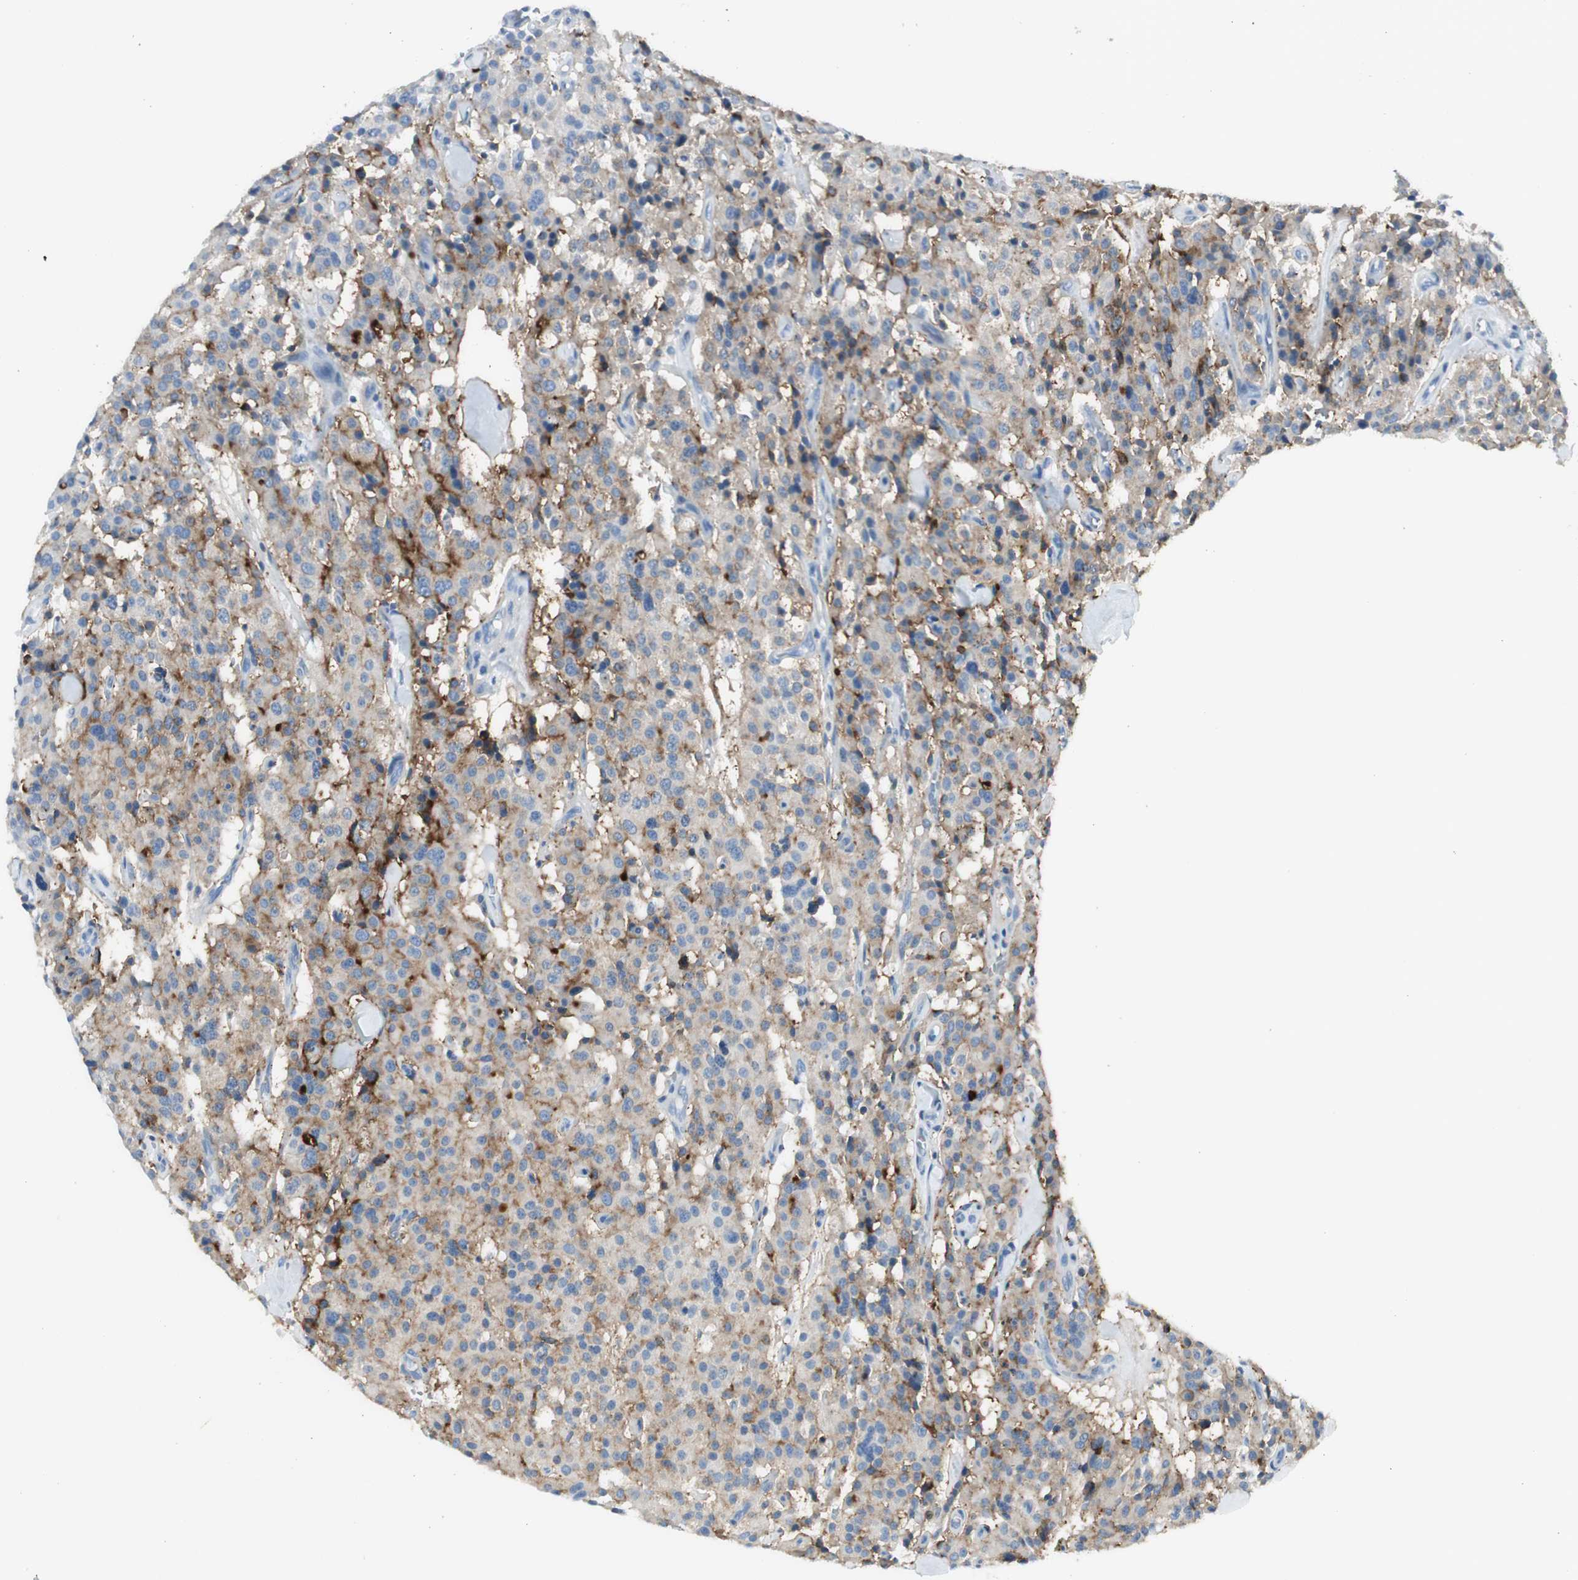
{"staining": {"intensity": "moderate", "quantity": "<25%", "location": "cytoplasmic/membranous"}, "tissue": "carcinoid", "cell_type": "Tumor cells", "image_type": "cancer", "snomed": [{"axis": "morphology", "description": "Carcinoid, malignant, NOS"}, {"axis": "topography", "description": "Lung"}], "caption": "Protein staining exhibits moderate cytoplasmic/membranous expression in about <25% of tumor cells in carcinoid.", "gene": "CACNA2D1", "patient": {"sex": "male", "age": 30}}